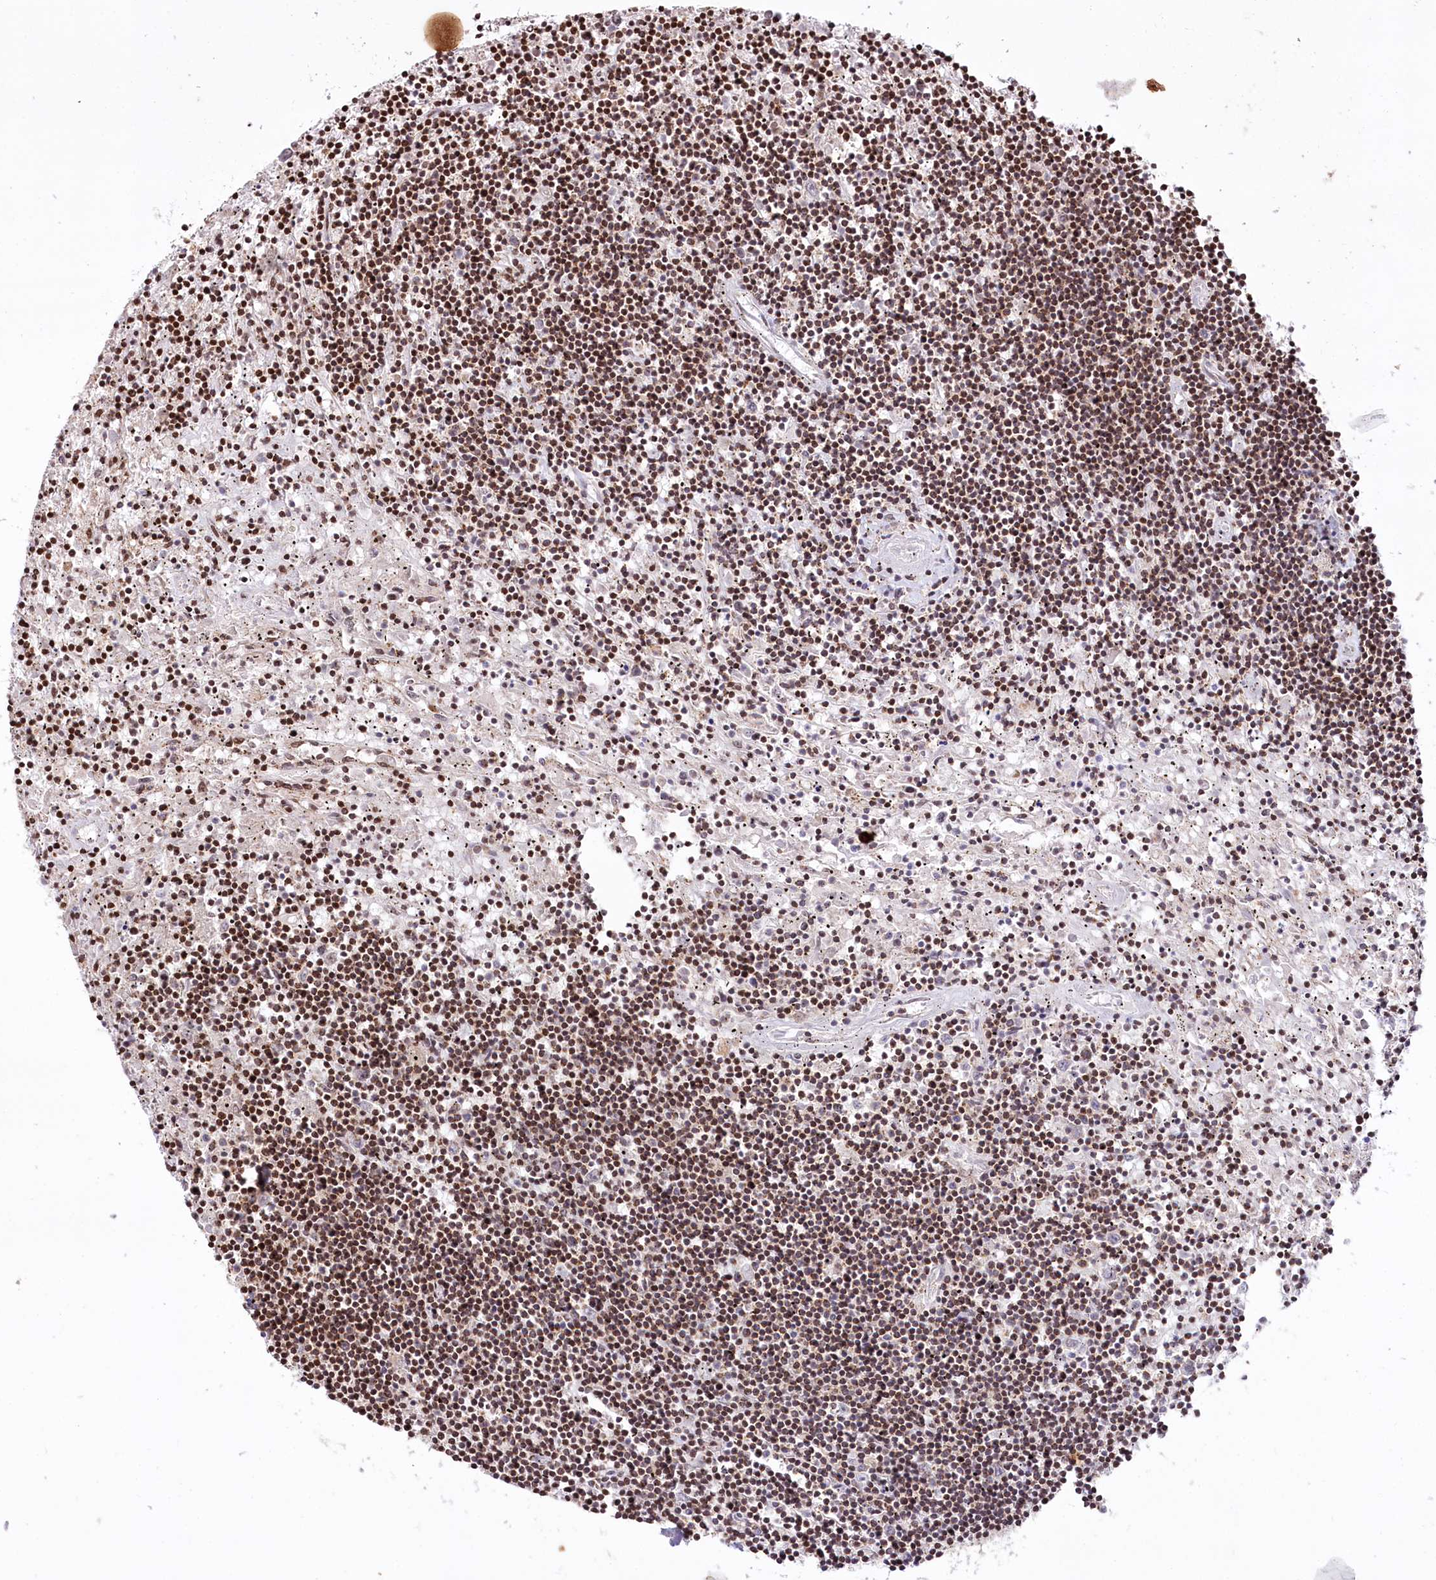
{"staining": {"intensity": "moderate", "quantity": ">75%", "location": "nuclear"}, "tissue": "lymphoma", "cell_type": "Tumor cells", "image_type": "cancer", "snomed": [{"axis": "morphology", "description": "Malignant lymphoma, non-Hodgkin's type, Low grade"}, {"axis": "topography", "description": "Spleen"}], "caption": "This histopathology image demonstrates lymphoma stained with immunohistochemistry to label a protein in brown. The nuclear of tumor cells show moderate positivity for the protein. Nuclei are counter-stained blue.", "gene": "ZFYVE27", "patient": {"sex": "male", "age": 76}}